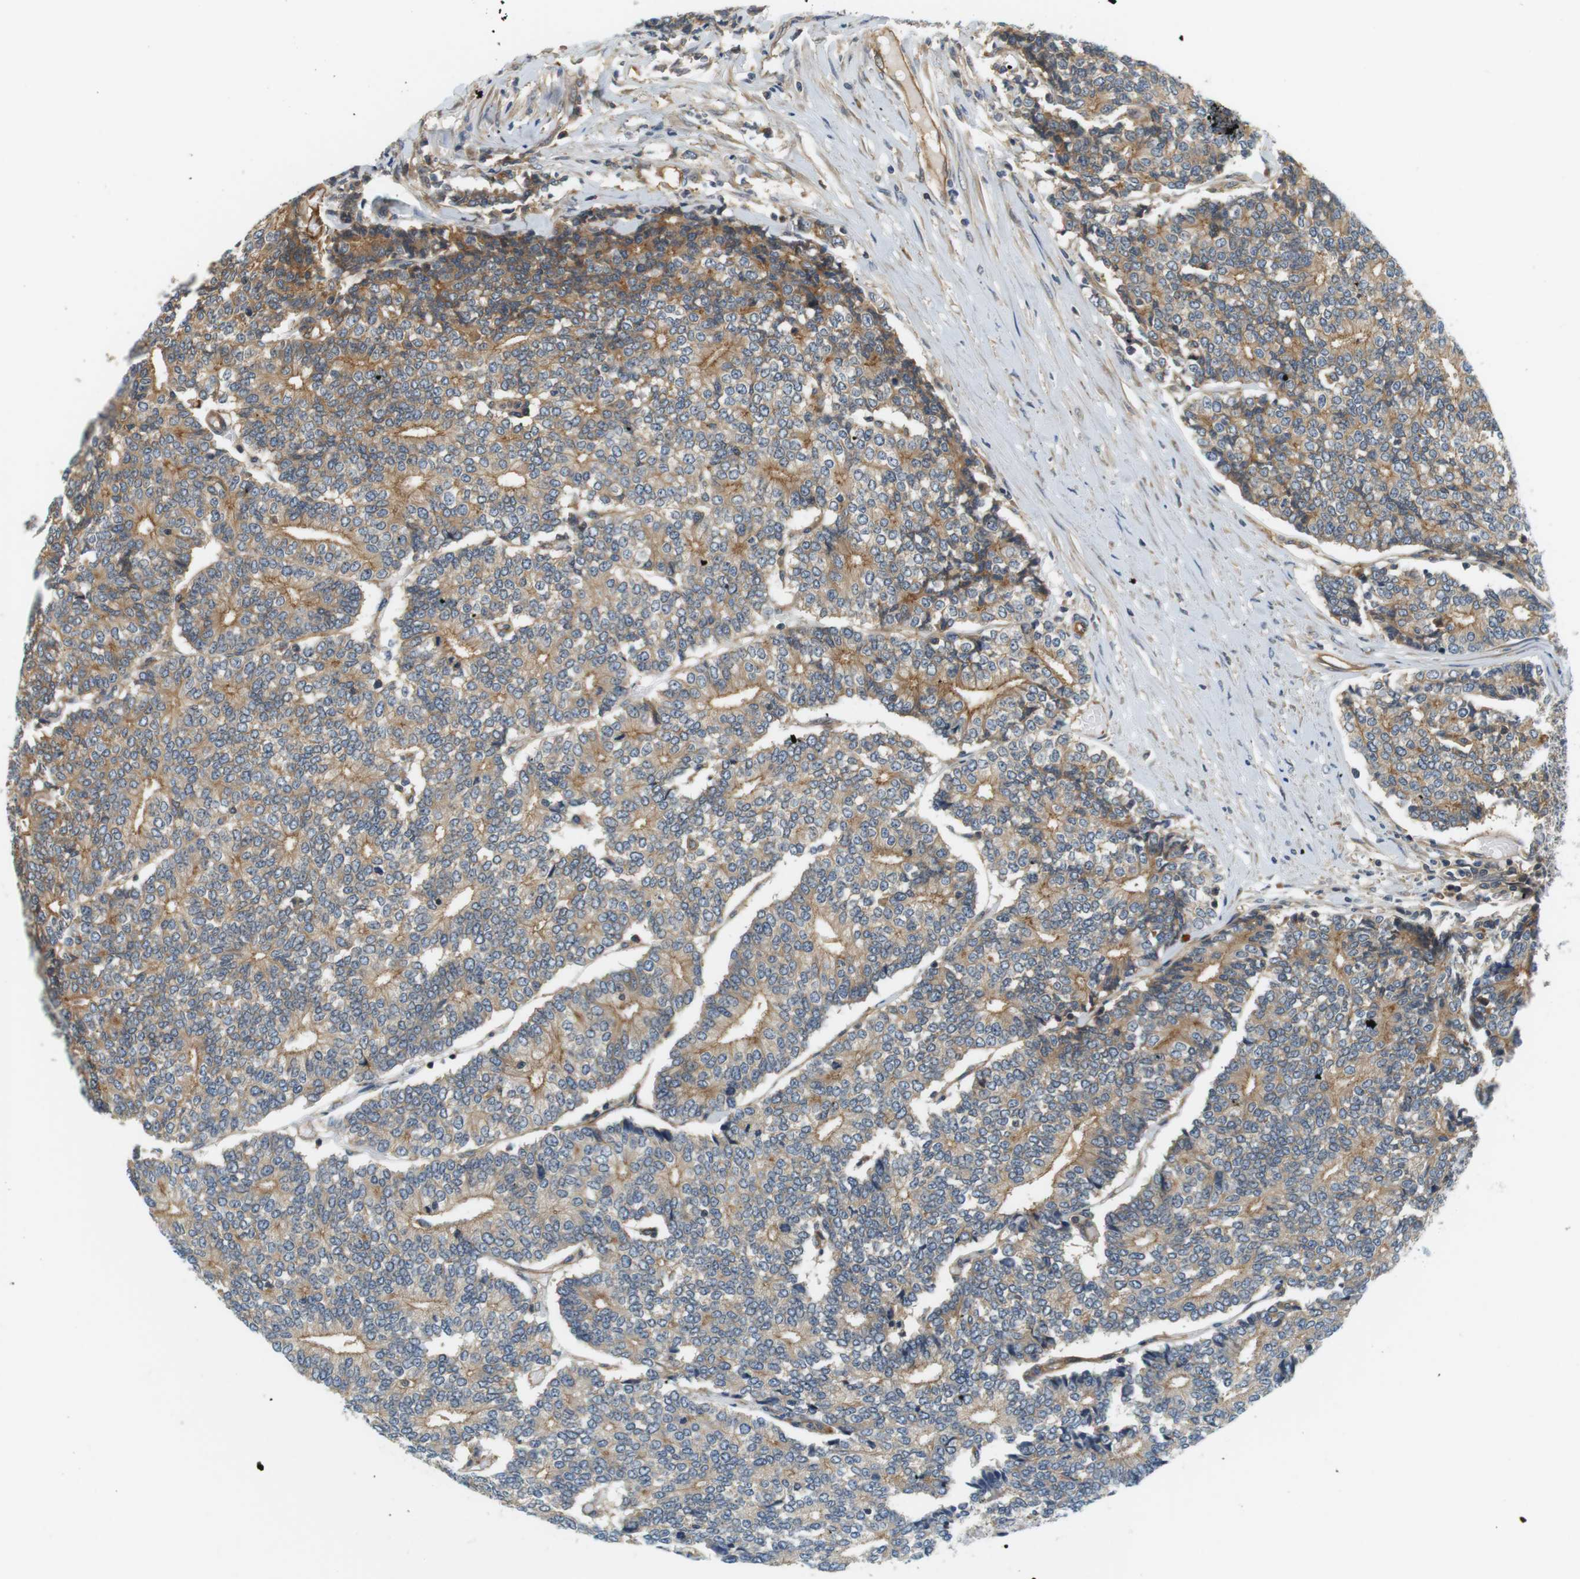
{"staining": {"intensity": "weak", "quantity": ">75%", "location": "cytoplasmic/membranous"}, "tissue": "prostate cancer", "cell_type": "Tumor cells", "image_type": "cancer", "snomed": [{"axis": "morphology", "description": "Normal tissue, NOS"}, {"axis": "morphology", "description": "Adenocarcinoma, High grade"}, {"axis": "topography", "description": "Prostate"}, {"axis": "topography", "description": "Seminal veicle"}], "caption": "Weak cytoplasmic/membranous expression is seen in about >75% of tumor cells in prostate cancer (adenocarcinoma (high-grade)).", "gene": "SH3GLB1", "patient": {"sex": "male", "age": 55}}